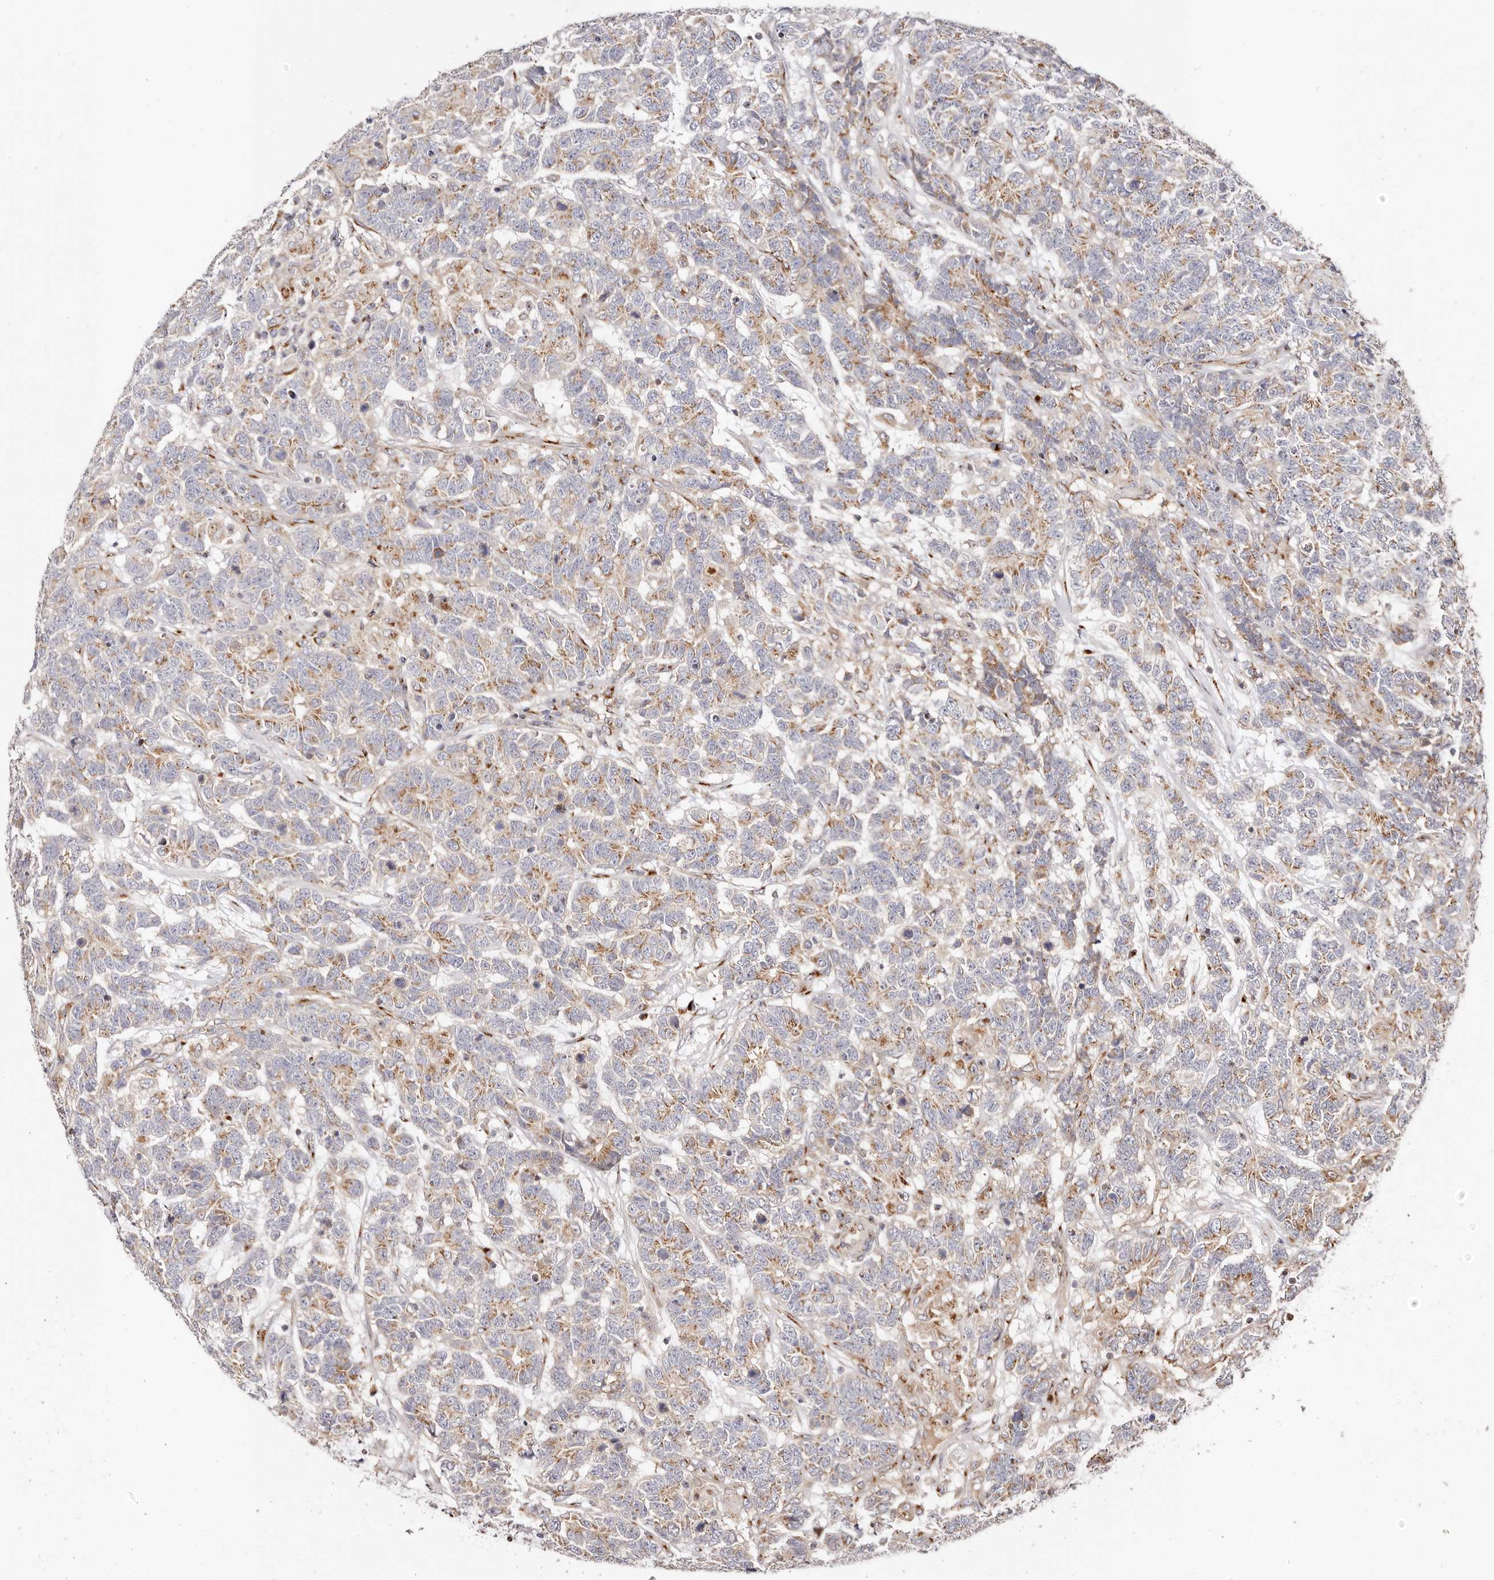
{"staining": {"intensity": "moderate", "quantity": "25%-75%", "location": "cytoplasmic/membranous"}, "tissue": "testis cancer", "cell_type": "Tumor cells", "image_type": "cancer", "snomed": [{"axis": "morphology", "description": "Carcinoma, Embryonal, NOS"}, {"axis": "topography", "description": "Testis"}], "caption": "This photomicrograph displays testis embryonal carcinoma stained with IHC to label a protein in brown. The cytoplasmic/membranous of tumor cells show moderate positivity for the protein. Nuclei are counter-stained blue.", "gene": "MAPK6", "patient": {"sex": "male", "age": 26}}